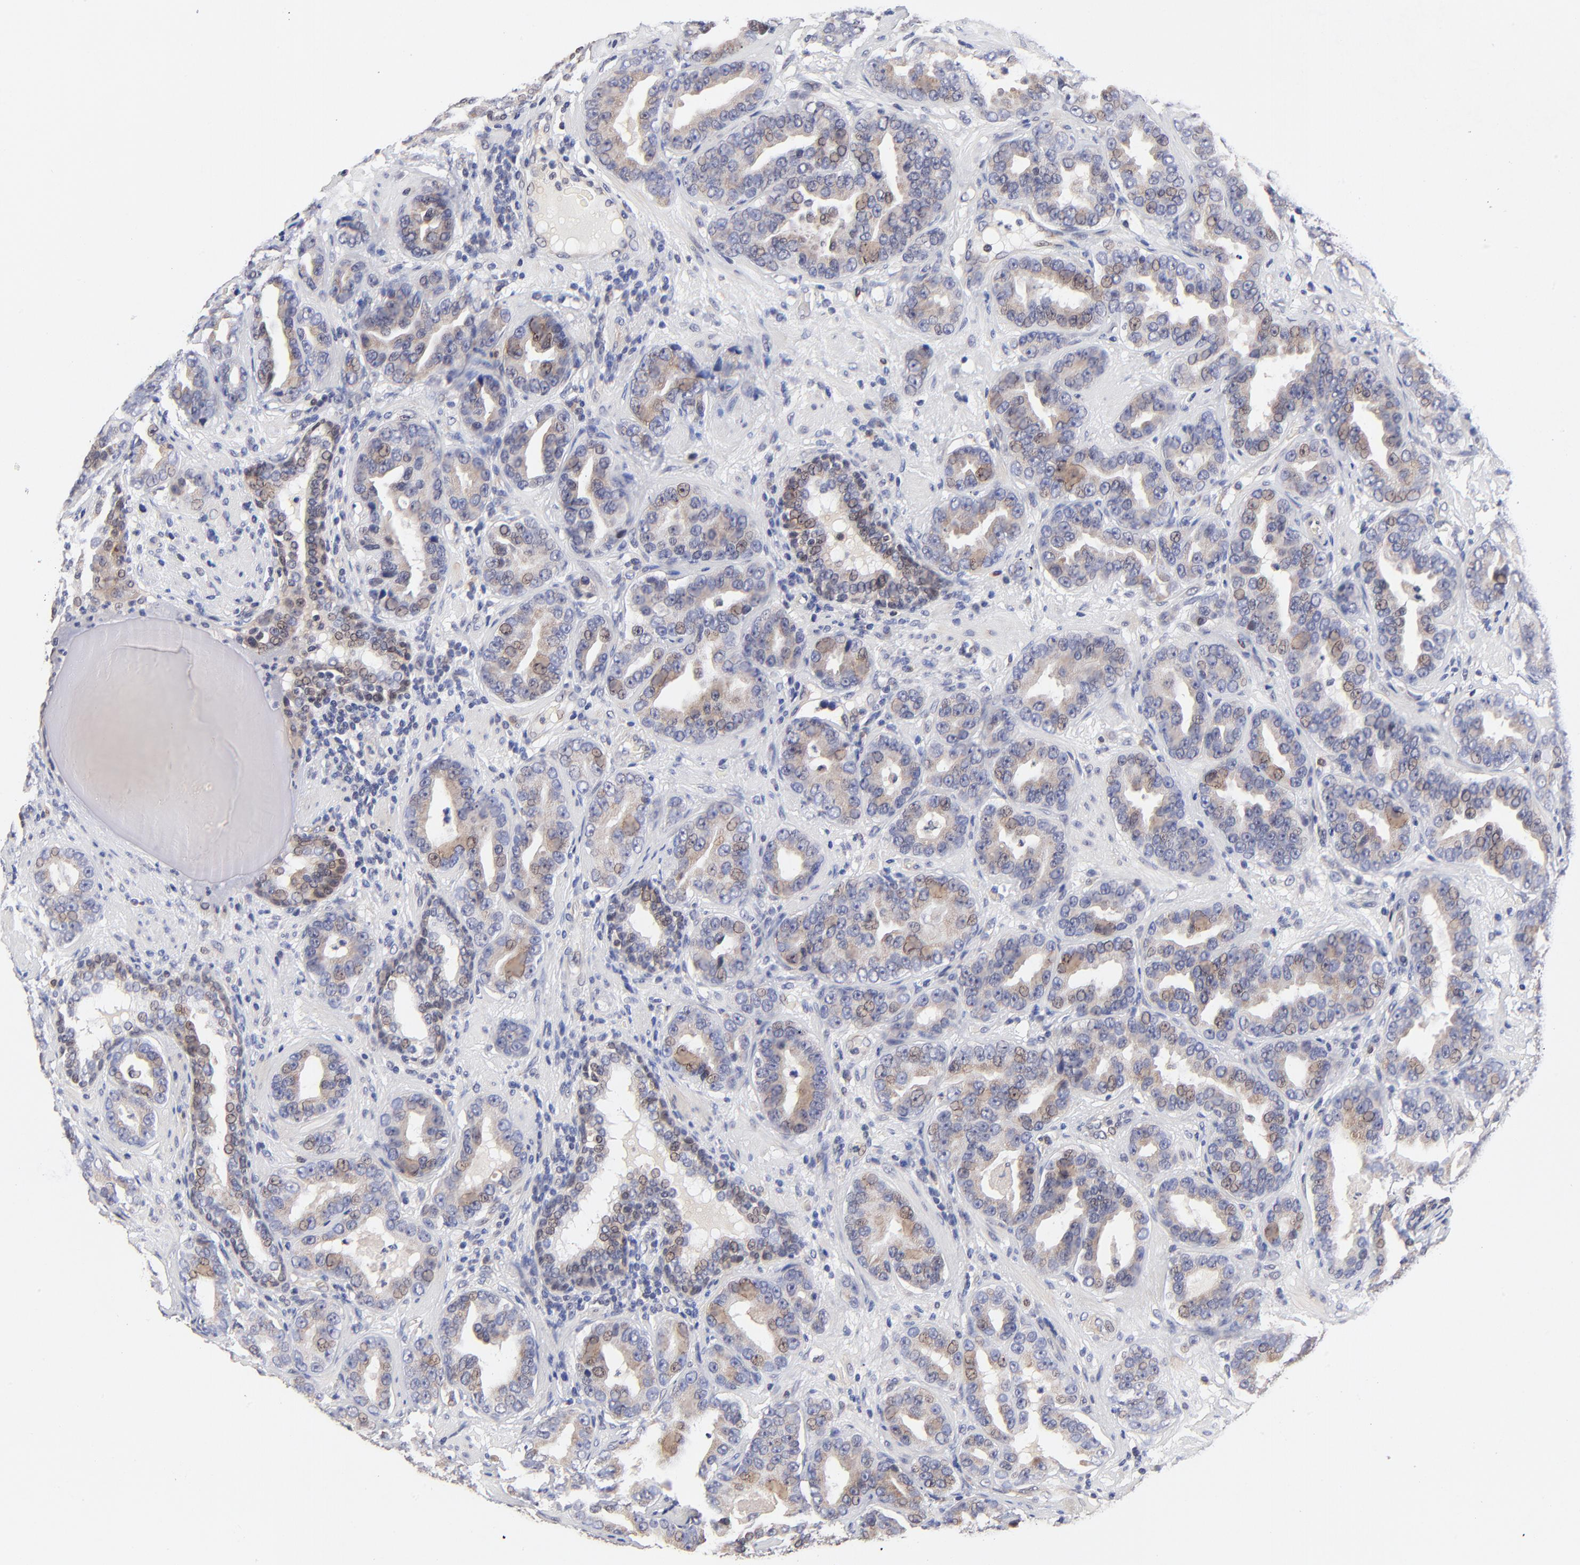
{"staining": {"intensity": "weak", "quantity": "<25%", "location": "cytoplasmic/membranous,nuclear"}, "tissue": "prostate cancer", "cell_type": "Tumor cells", "image_type": "cancer", "snomed": [{"axis": "morphology", "description": "Adenocarcinoma, Low grade"}, {"axis": "topography", "description": "Prostate"}], "caption": "A micrograph of prostate cancer (adenocarcinoma (low-grade)) stained for a protein exhibits no brown staining in tumor cells.", "gene": "FBXL12", "patient": {"sex": "male", "age": 59}}